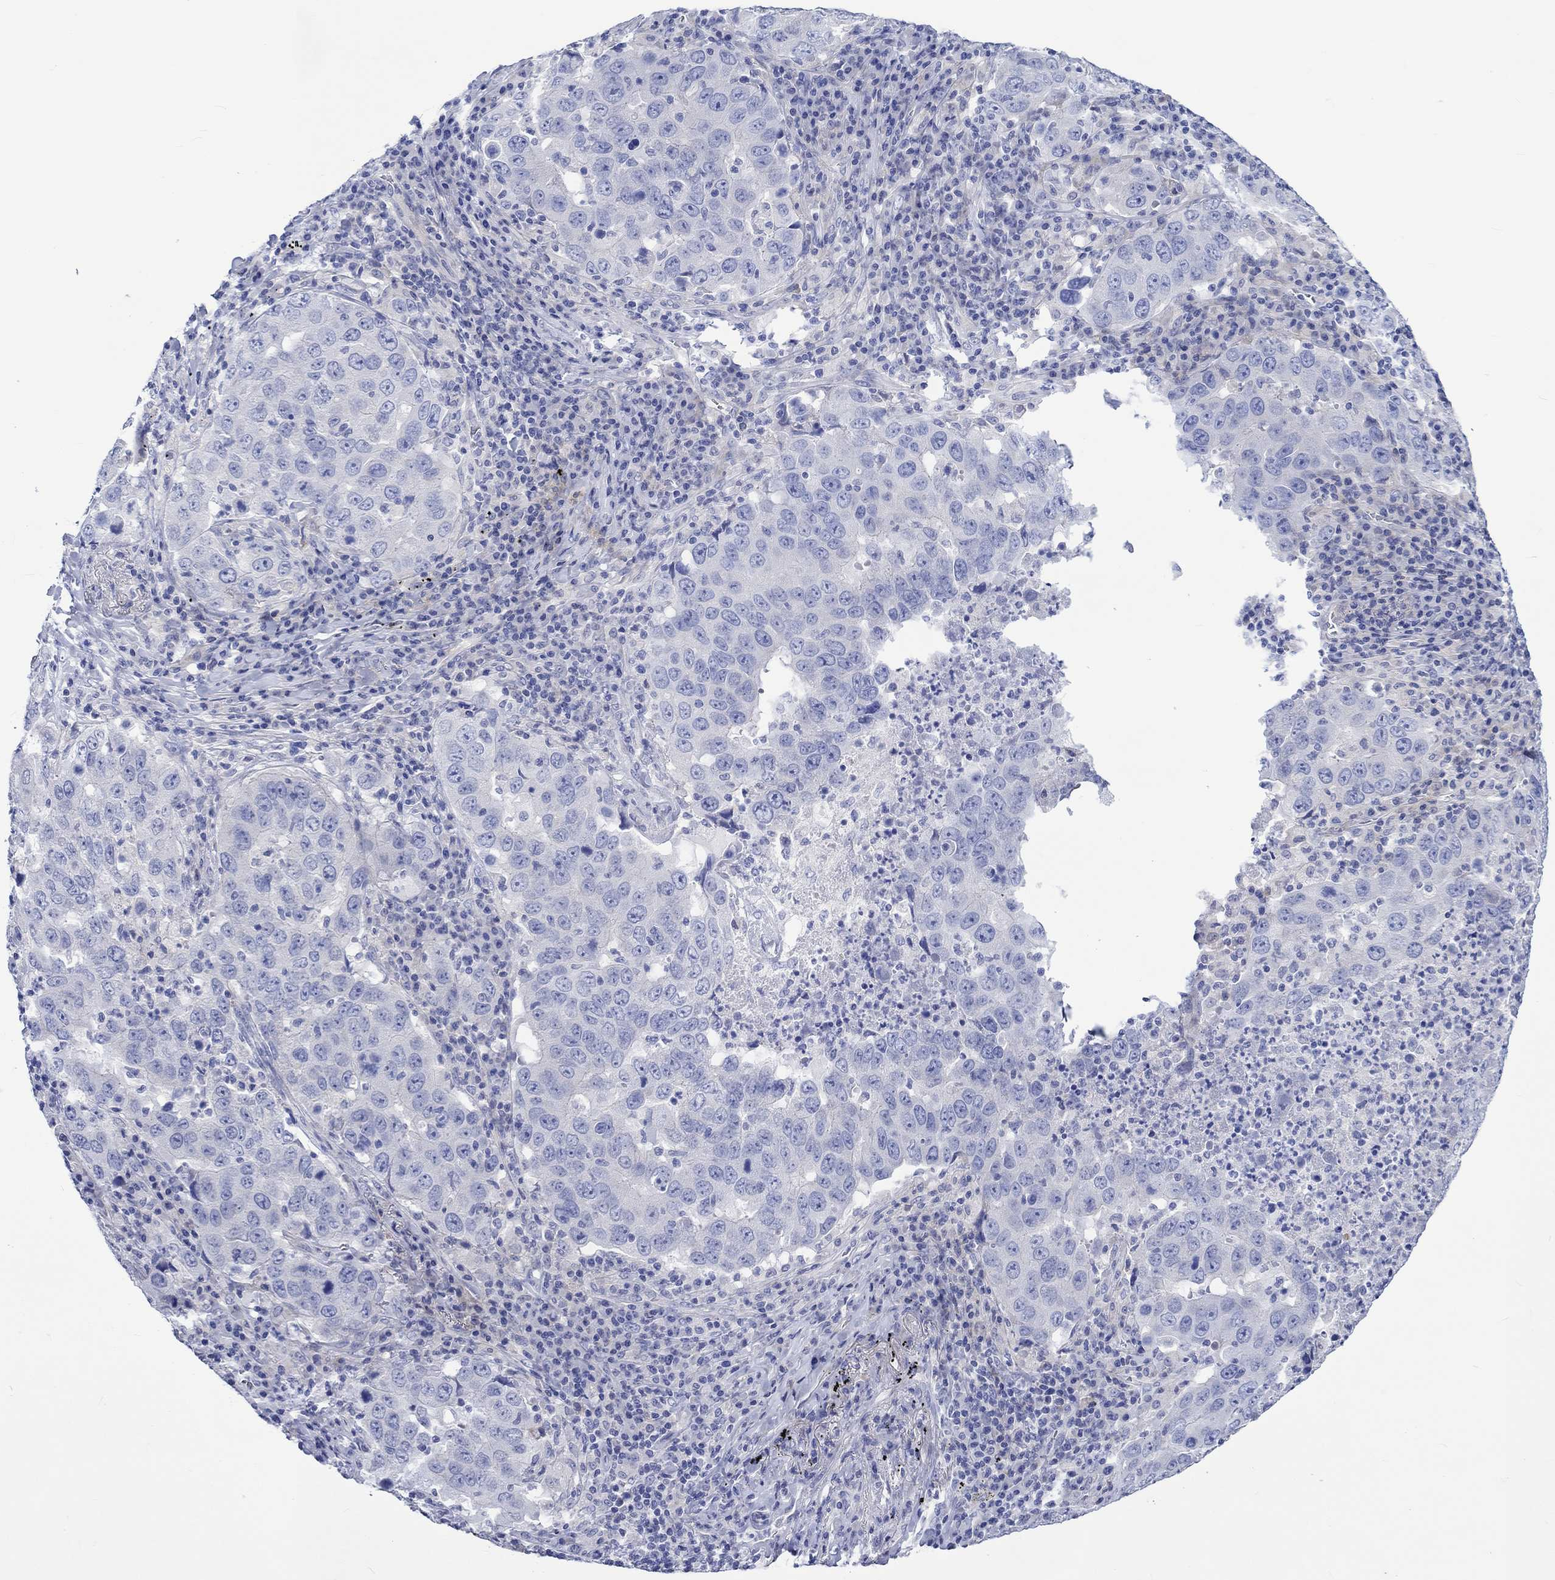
{"staining": {"intensity": "negative", "quantity": "none", "location": "none"}, "tissue": "lung cancer", "cell_type": "Tumor cells", "image_type": "cancer", "snomed": [{"axis": "morphology", "description": "Adenocarcinoma, NOS"}, {"axis": "topography", "description": "Lung"}], "caption": "The immunohistochemistry (IHC) histopathology image has no significant staining in tumor cells of lung cancer (adenocarcinoma) tissue.", "gene": "NRIP3", "patient": {"sex": "male", "age": 73}}